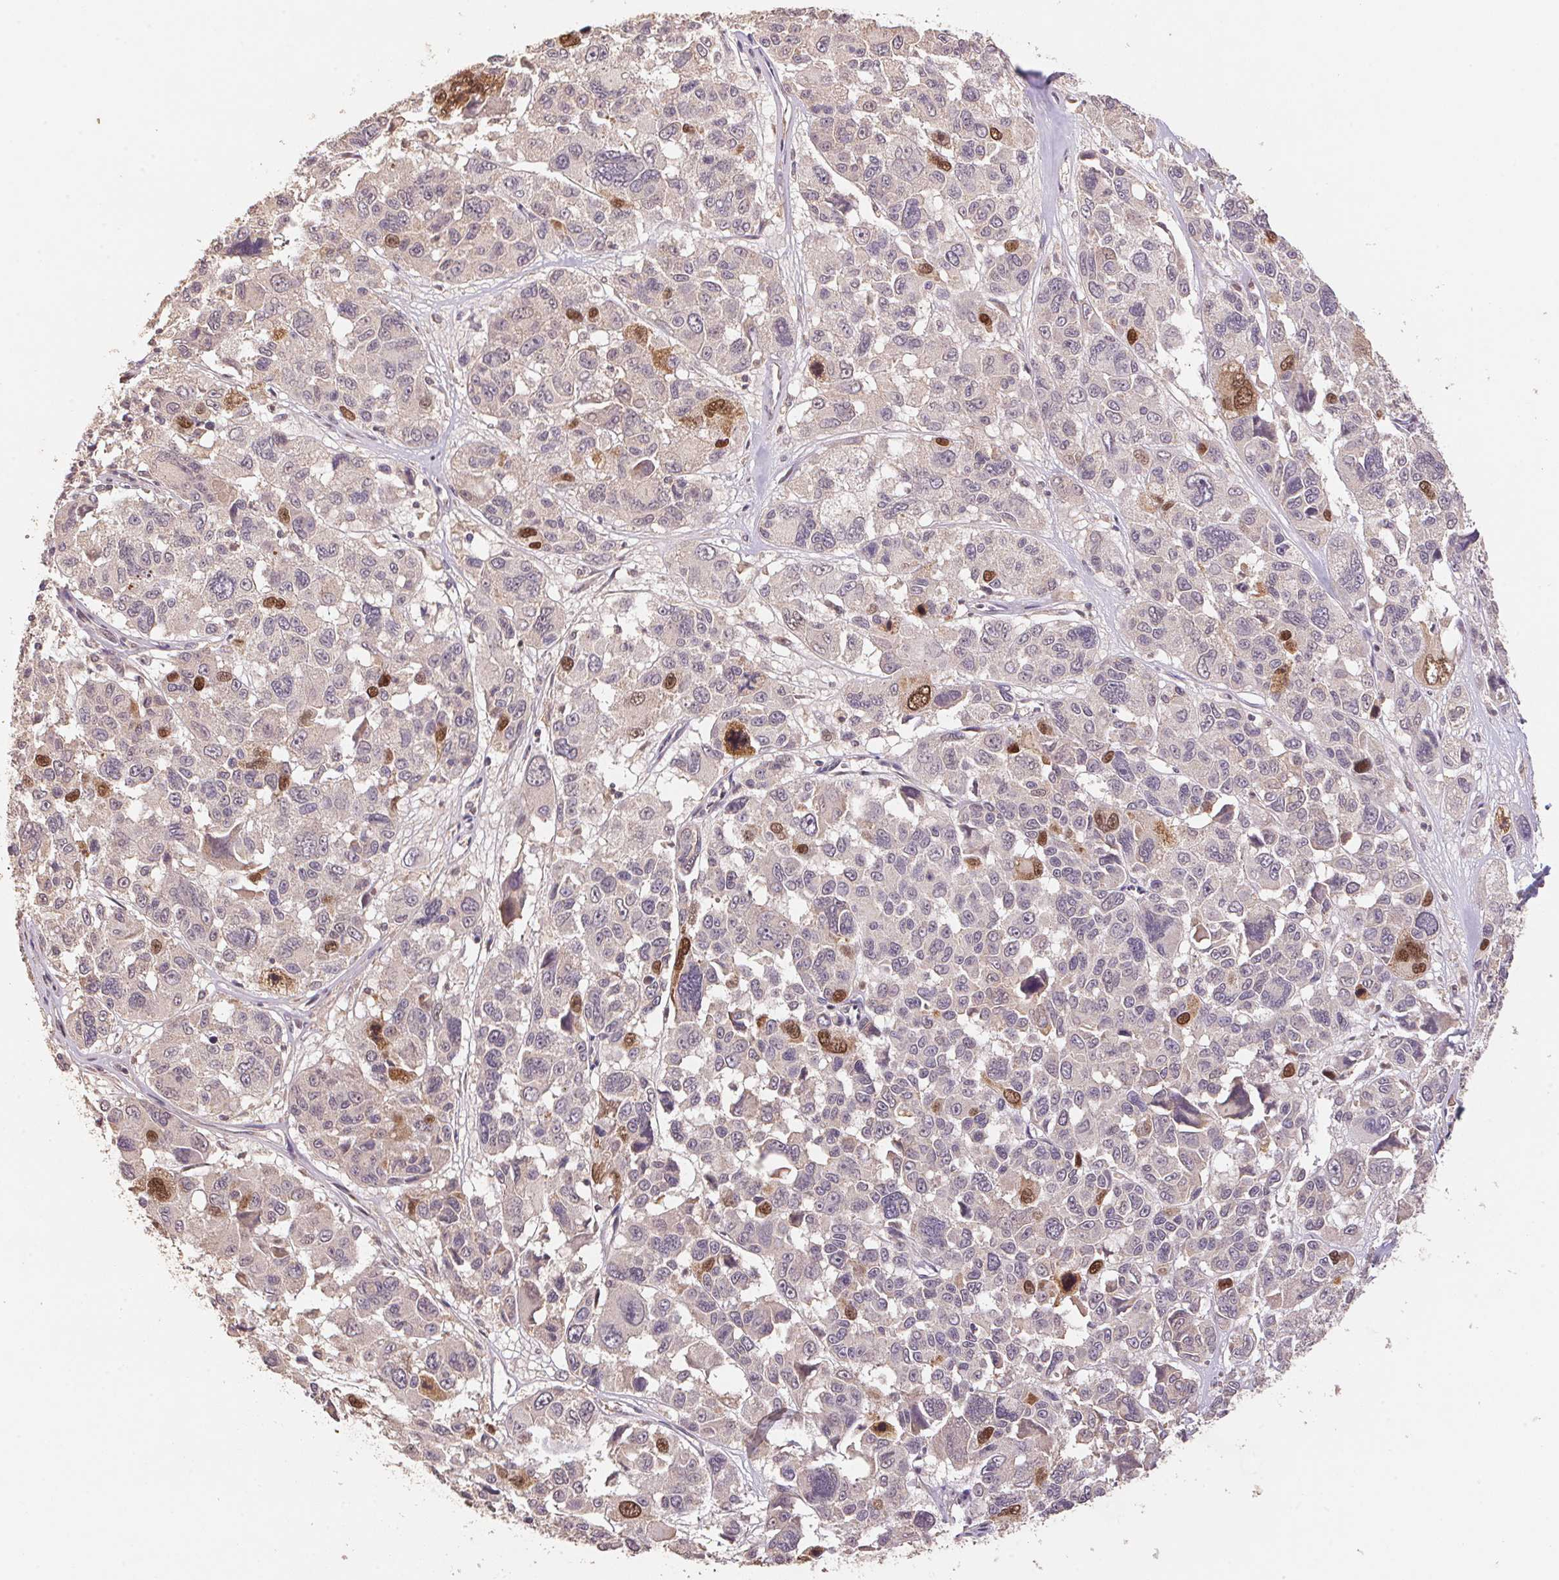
{"staining": {"intensity": "moderate", "quantity": "<25%", "location": "cytoplasmic/membranous,nuclear"}, "tissue": "melanoma", "cell_type": "Tumor cells", "image_type": "cancer", "snomed": [{"axis": "morphology", "description": "Malignant melanoma, NOS"}, {"axis": "topography", "description": "Skin"}], "caption": "Melanoma stained with DAB (3,3'-diaminobenzidine) immunohistochemistry (IHC) exhibits low levels of moderate cytoplasmic/membranous and nuclear staining in about <25% of tumor cells.", "gene": "CENPF", "patient": {"sex": "female", "age": 66}}